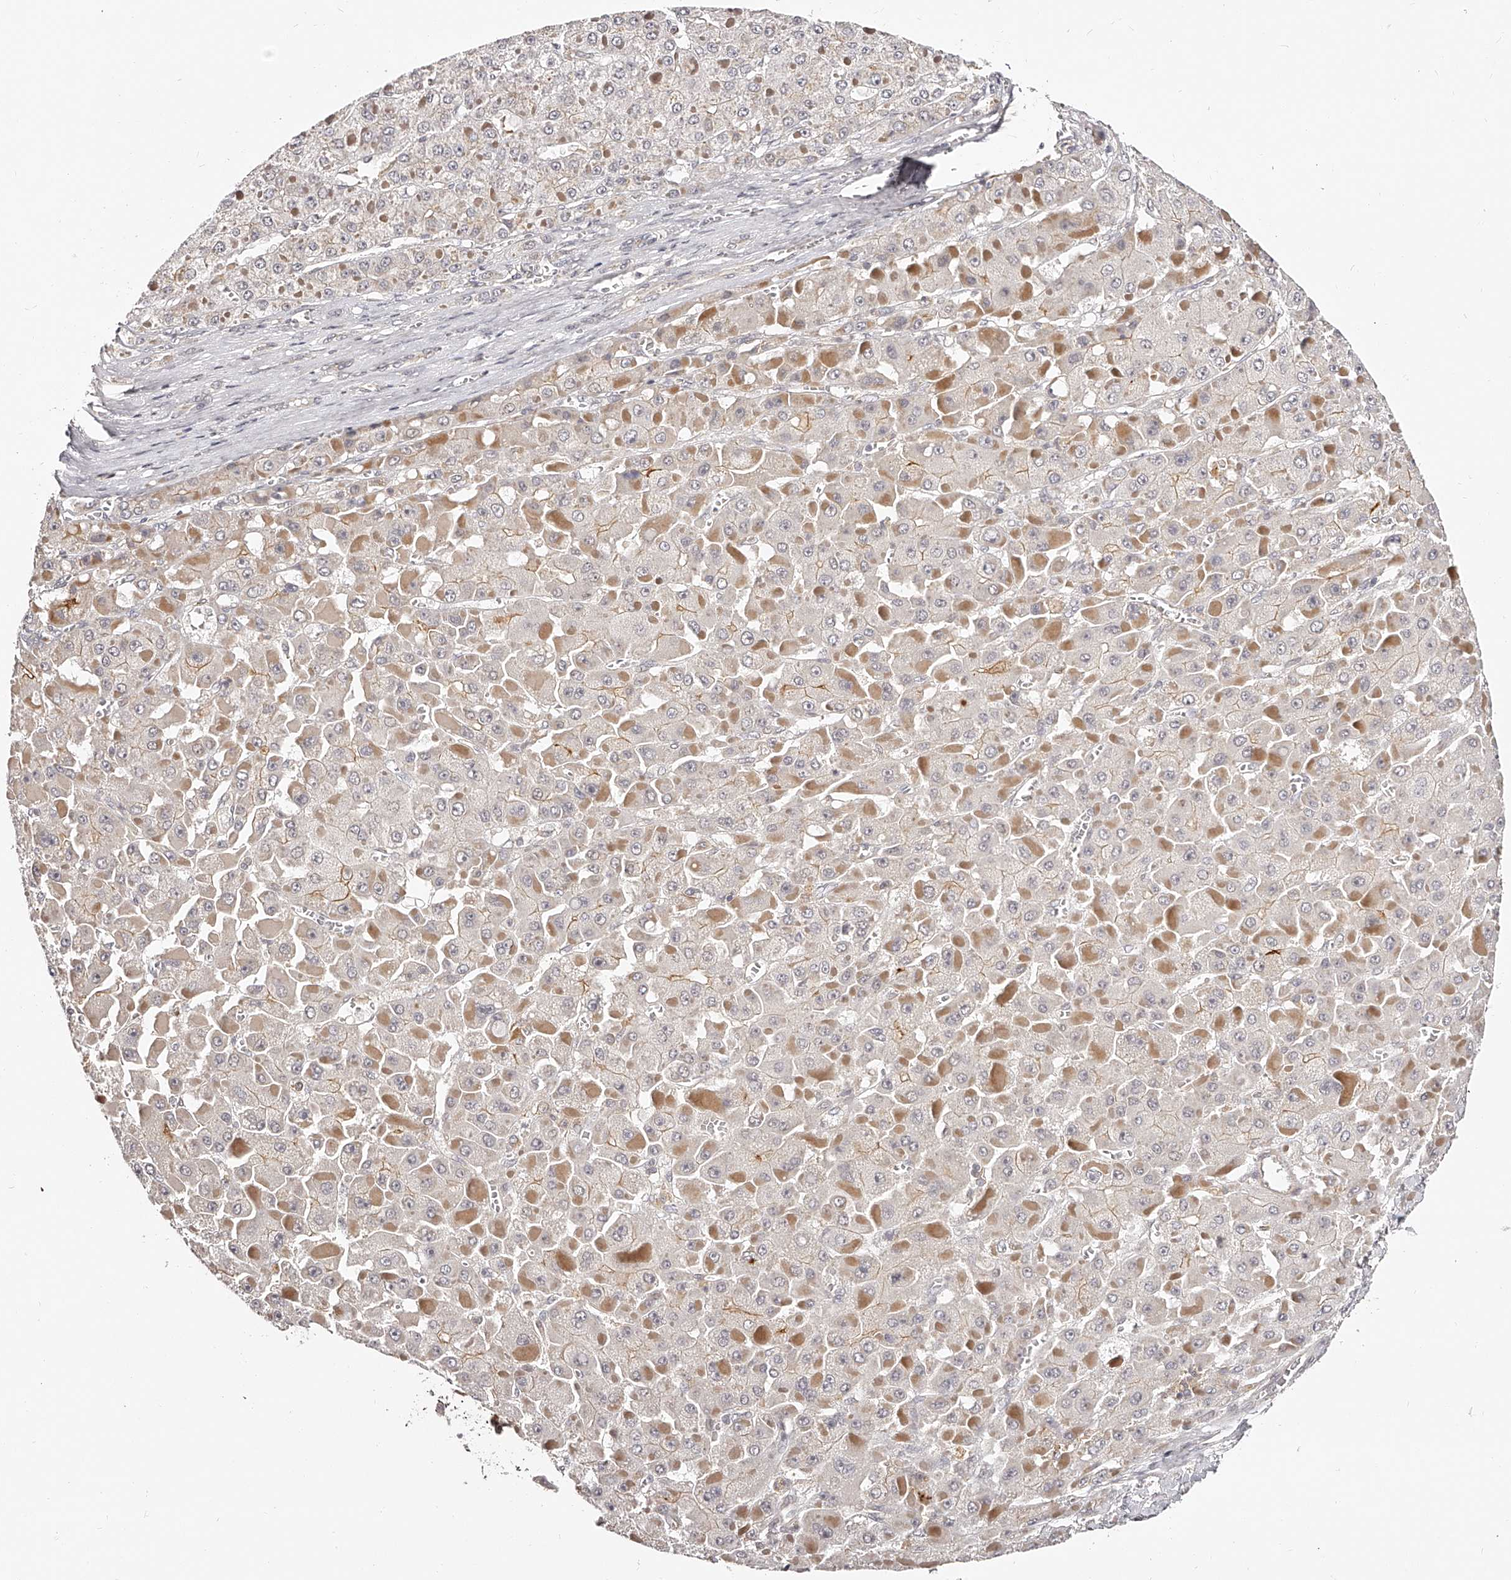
{"staining": {"intensity": "negative", "quantity": "none", "location": "none"}, "tissue": "liver cancer", "cell_type": "Tumor cells", "image_type": "cancer", "snomed": [{"axis": "morphology", "description": "Carcinoma, Hepatocellular, NOS"}, {"axis": "topography", "description": "Liver"}], "caption": "Protein analysis of liver hepatocellular carcinoma demonstrates no significant expression in tumor cells.", "gene": "ZNF789", "patient": {"sex": "female", "age": 73}}